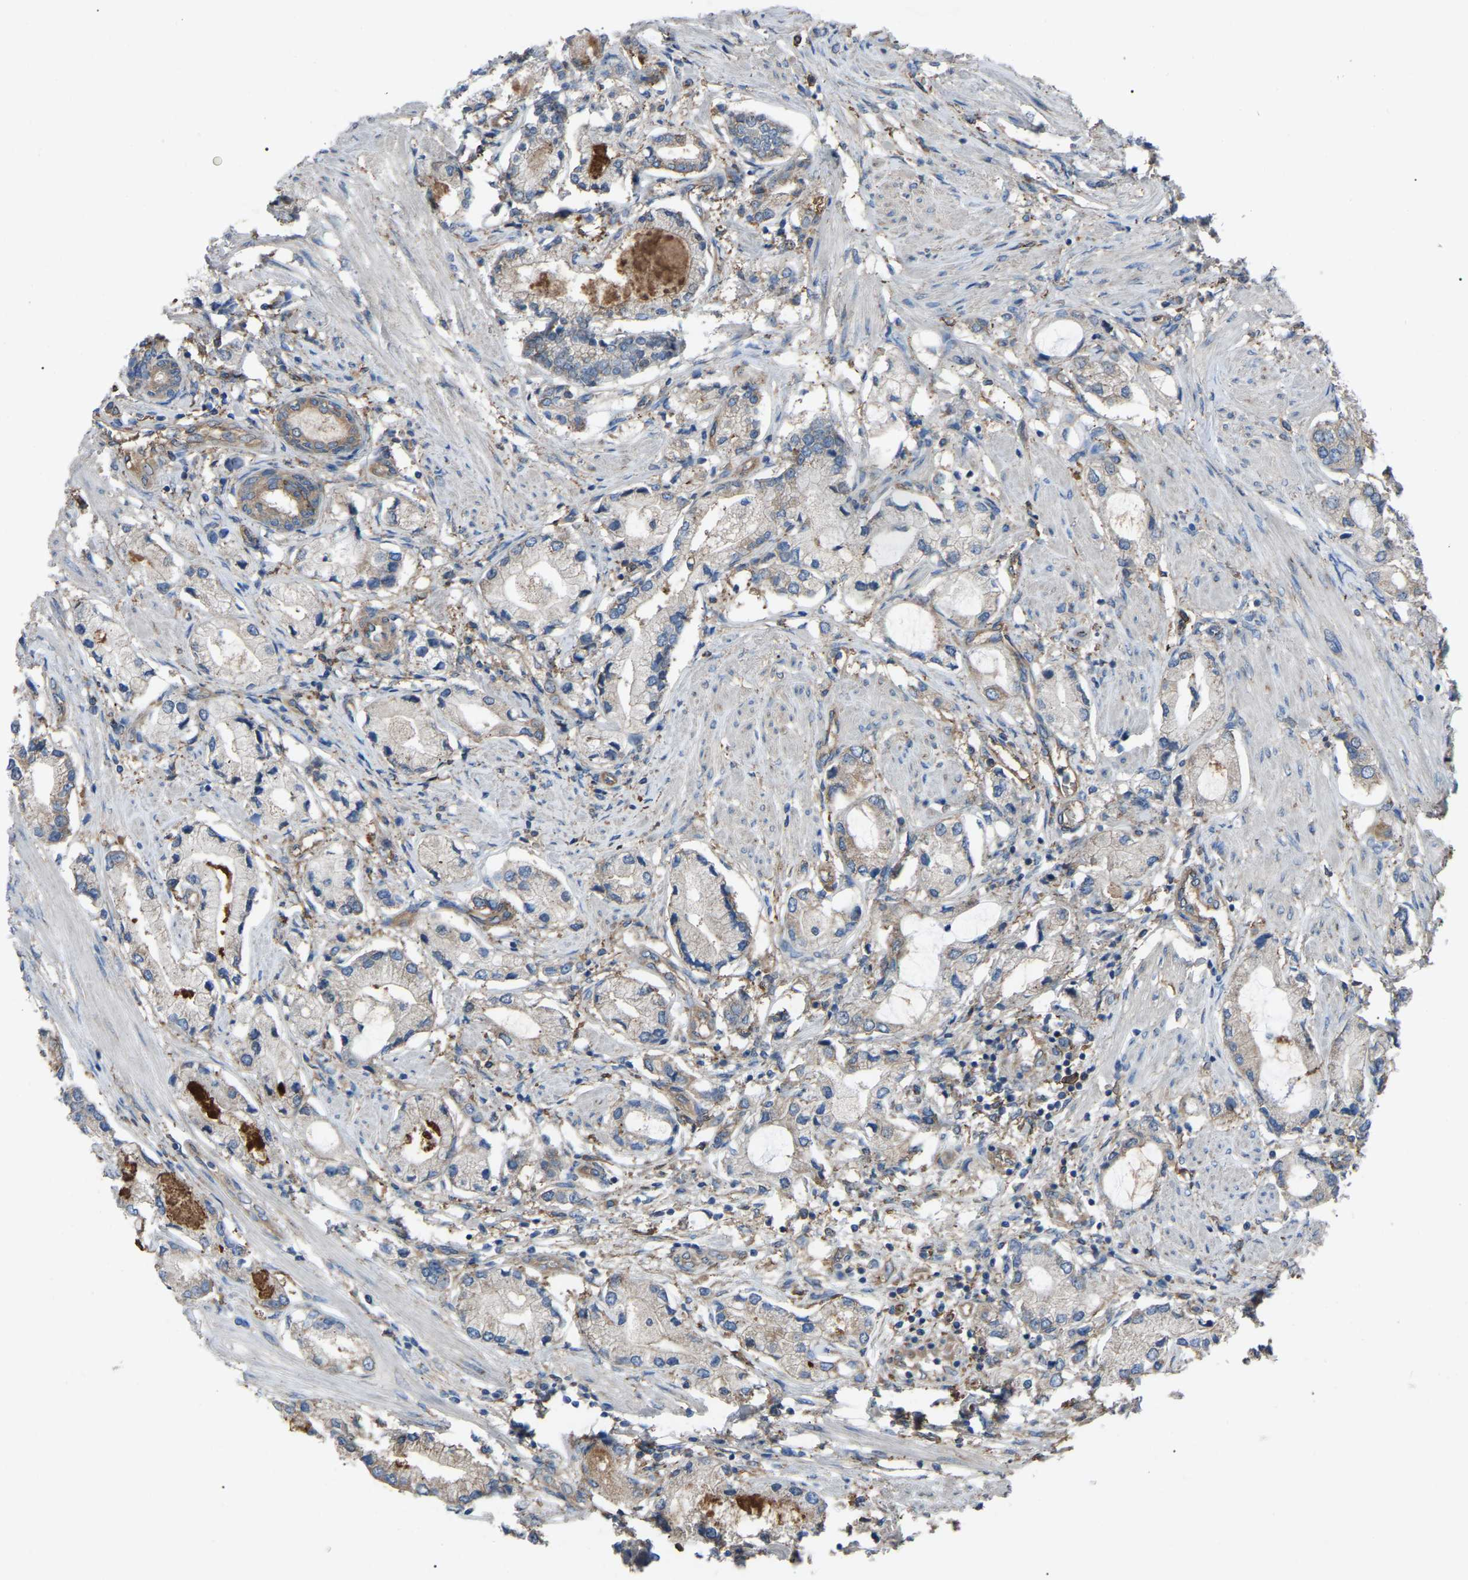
{"staining": {"intensity": "moderate", "quantity": "25%-75%", "location": "cytoplasmic/membranous"}, "tissue": "prostate cancer", "cell_type": "Tumor cells", "image_type": "cancer", "snomed": [{"axis": "morphology", "description": "Adenocarcinoma, Low grade"}, {"axis": "topography", "description": "Prostate"}], "caption": "Tumor cells show medium levels of moderate cytoplasmic/membranous staining in about 25%-75% of cells in human adenocarcinoma (low-grade) (prostate). (Brightfield microscopy of DAB IHC at high magnification).", "gene": "AIMP1", "patient": {"sex": "male", "age": 63}}